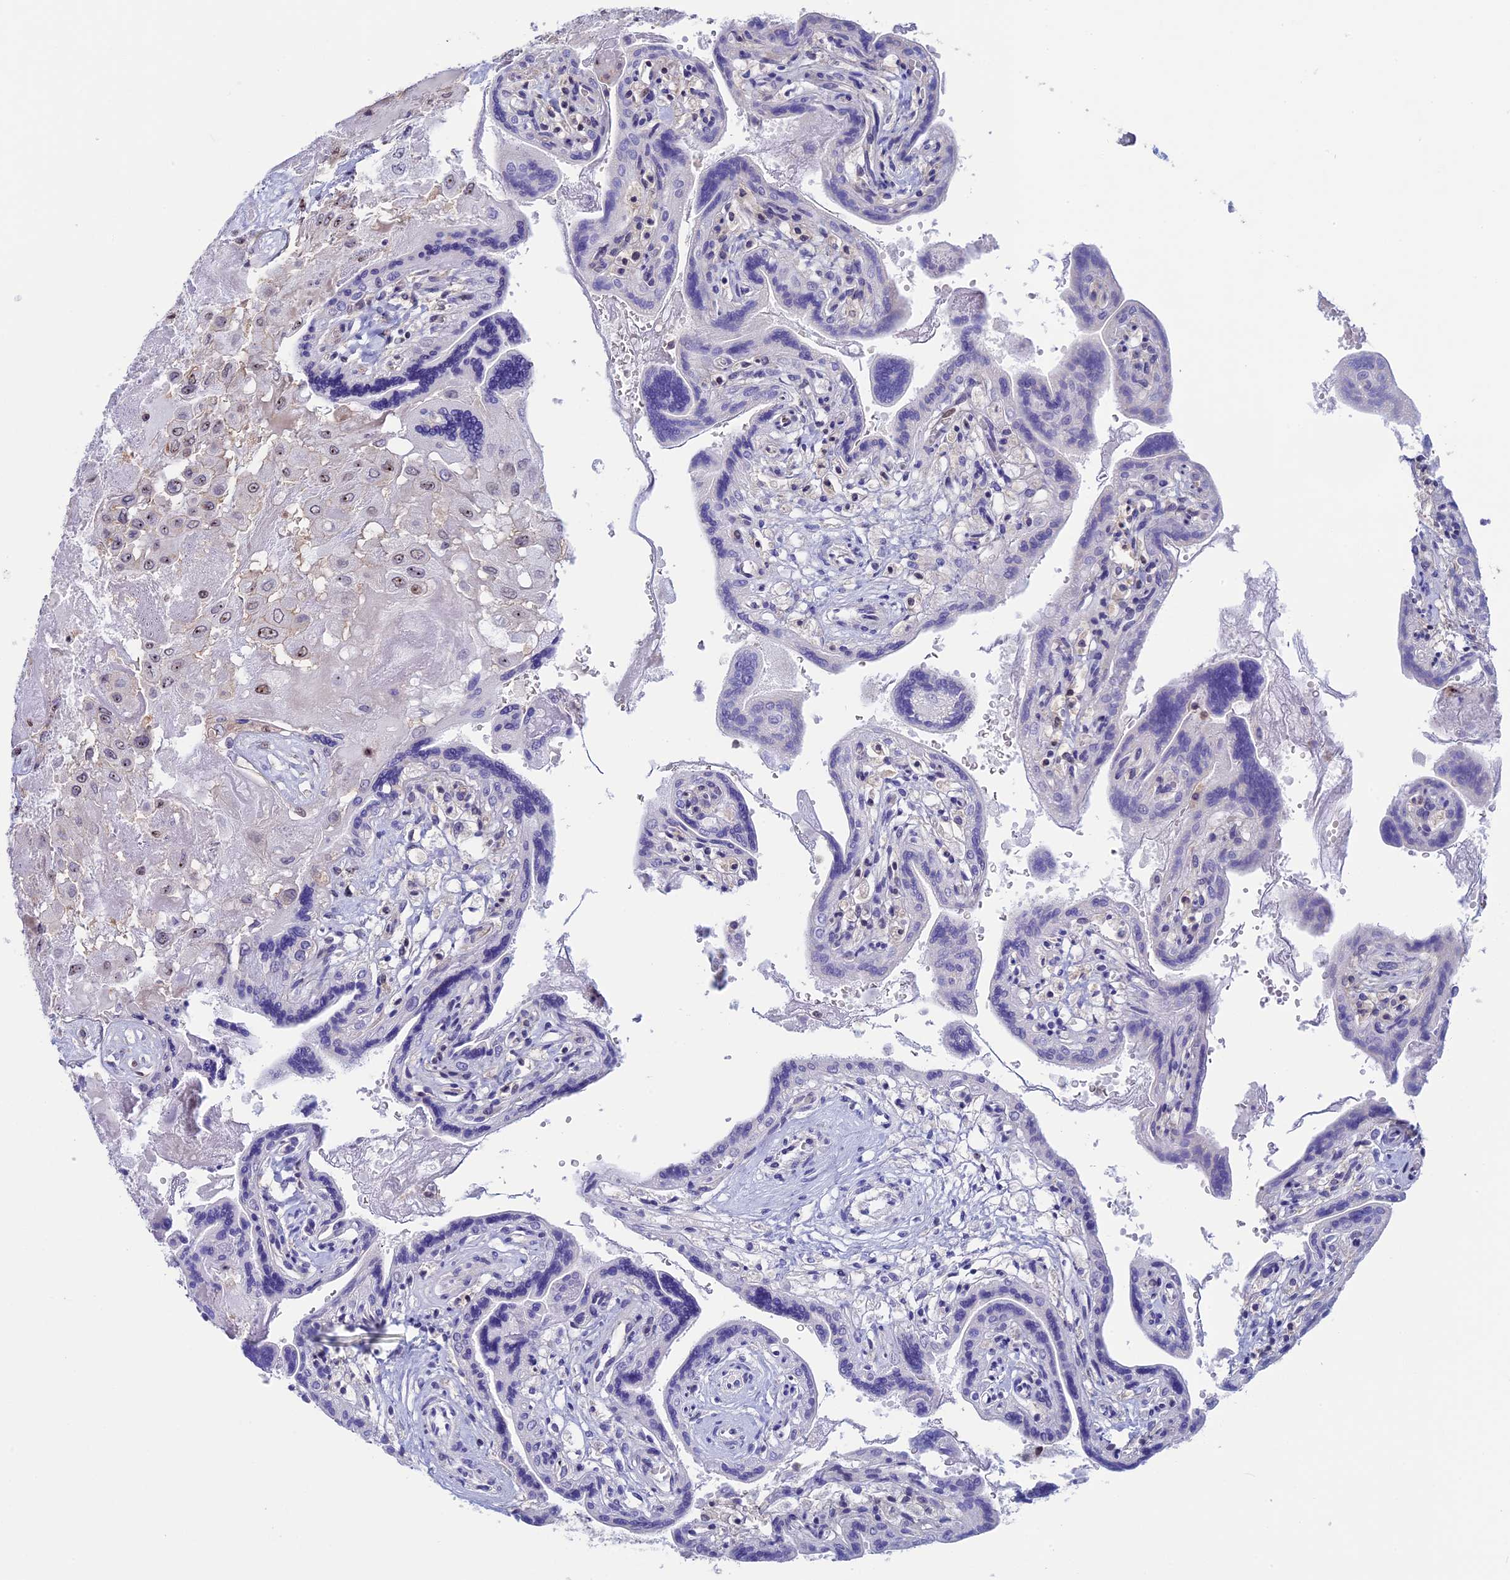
{"staining": {"intensity": "weak", "quantity": "25%-75%", "location": "nuclear"}, "tissue": "placenta", "cell_type": "Decidual cells", "image_type": "normal", "snomed": [{"axis": "morphology", "description": "Normal tissue, NOS"}, {"axis": "topography", "description": "Placenta"}], "caption": "Human placenta stained with a brown dye demonstrates weak nuclear positive expression in approximately 25%-75% of decidual cells.", "gene": "CCDC86", "patient": {"sex": "female", "age": 37}}